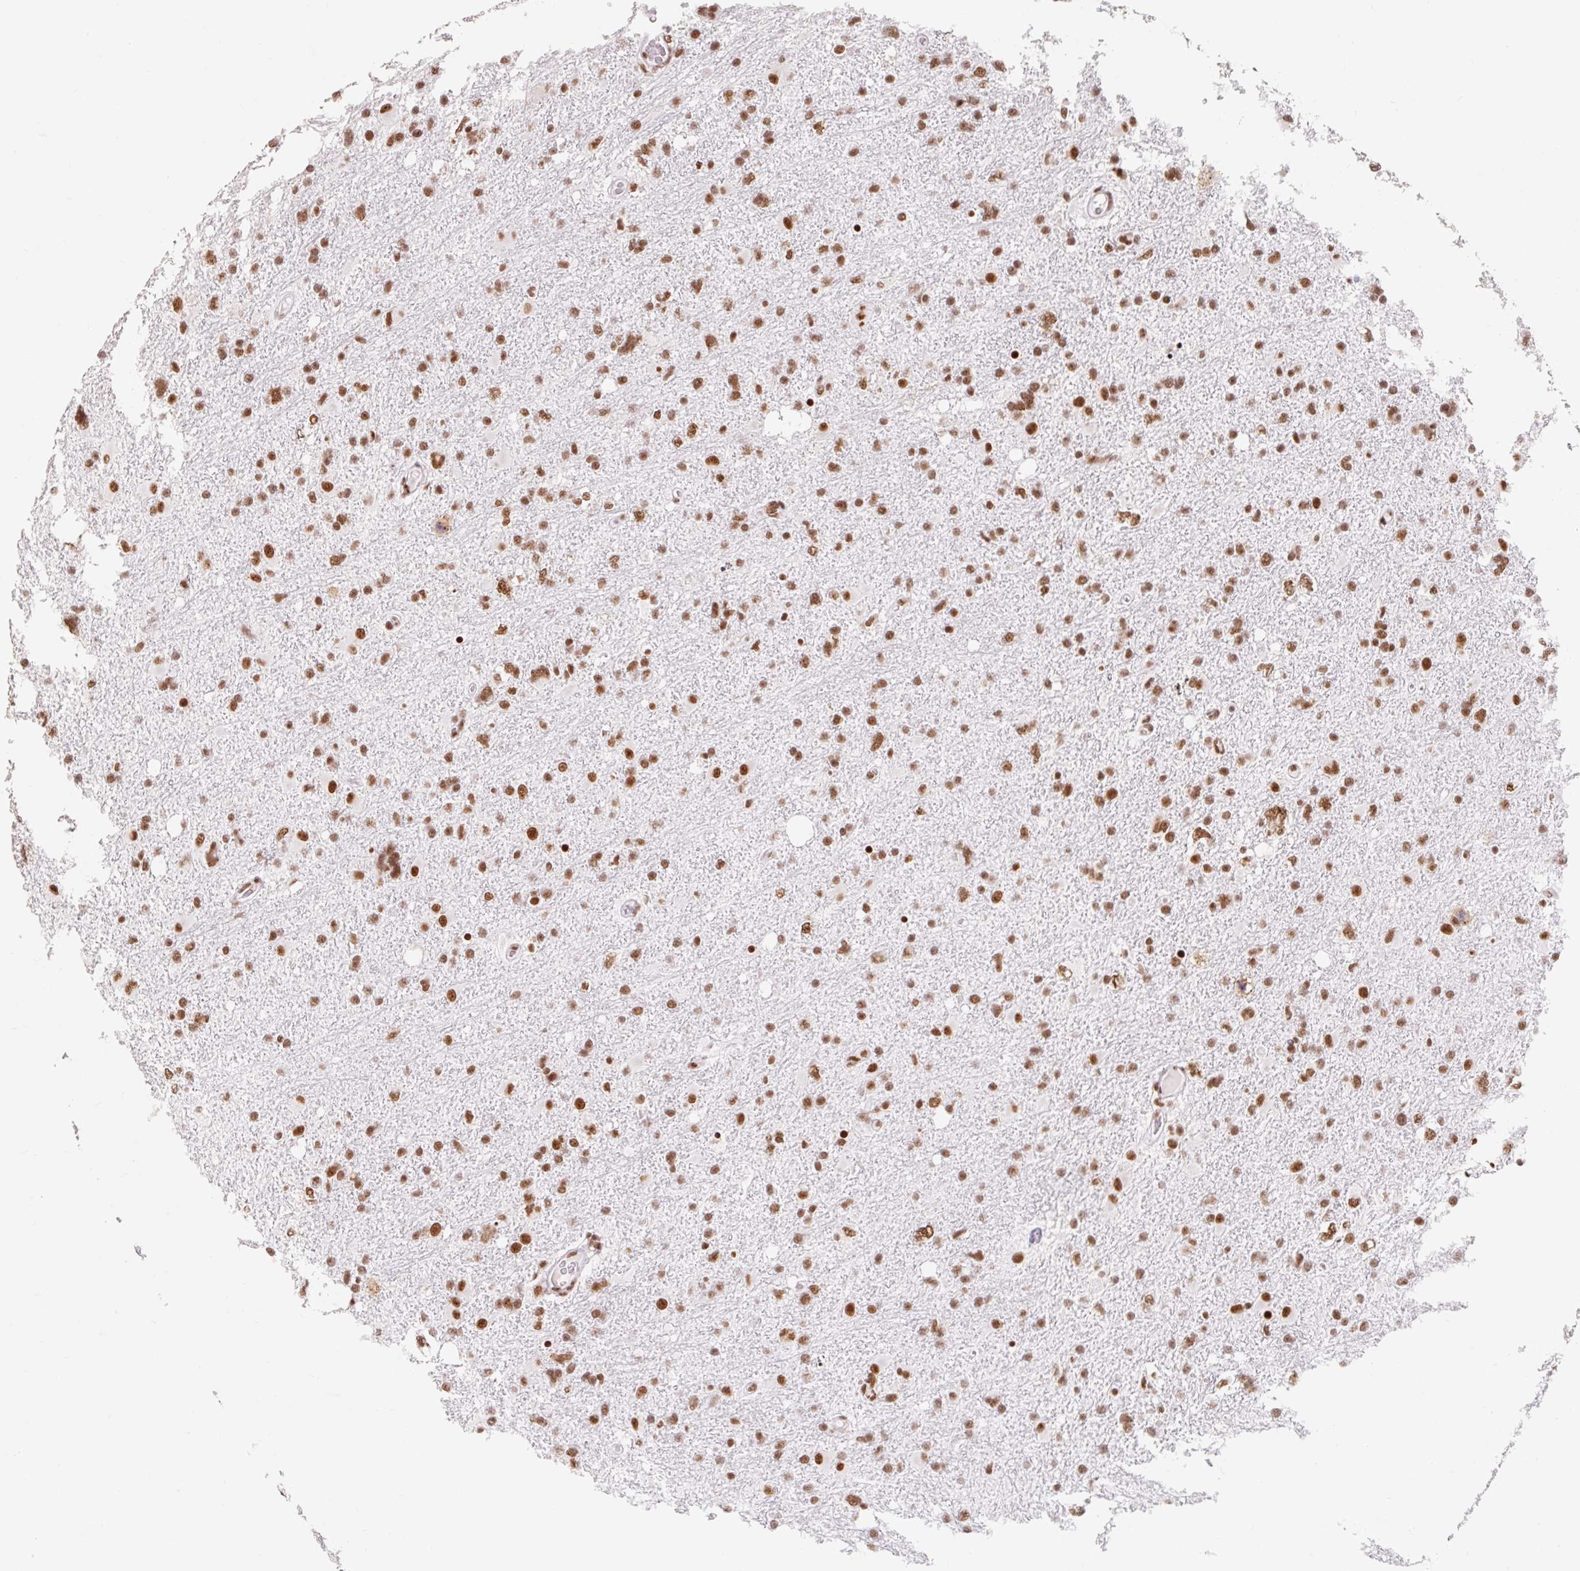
{"staining": {"intensity": "moderate", "quantity": ">75%", "location": "nuclear"}, "tissue": "glioma", "cell_type": "Tumor cells", "image_type": "cancer", "snomed": [{"axis": "morphology", "description": "Glioma, malignant, High grade"}, {"axis": "topography", "description": "Brain"}], "caption": "Tumor cells demonstrate moderate nuclear expression in approximately >75% of cells in malignant glioma (high-grade).", "gene": "SRSF10", "patient": {"sex": "male", "age": 61}}